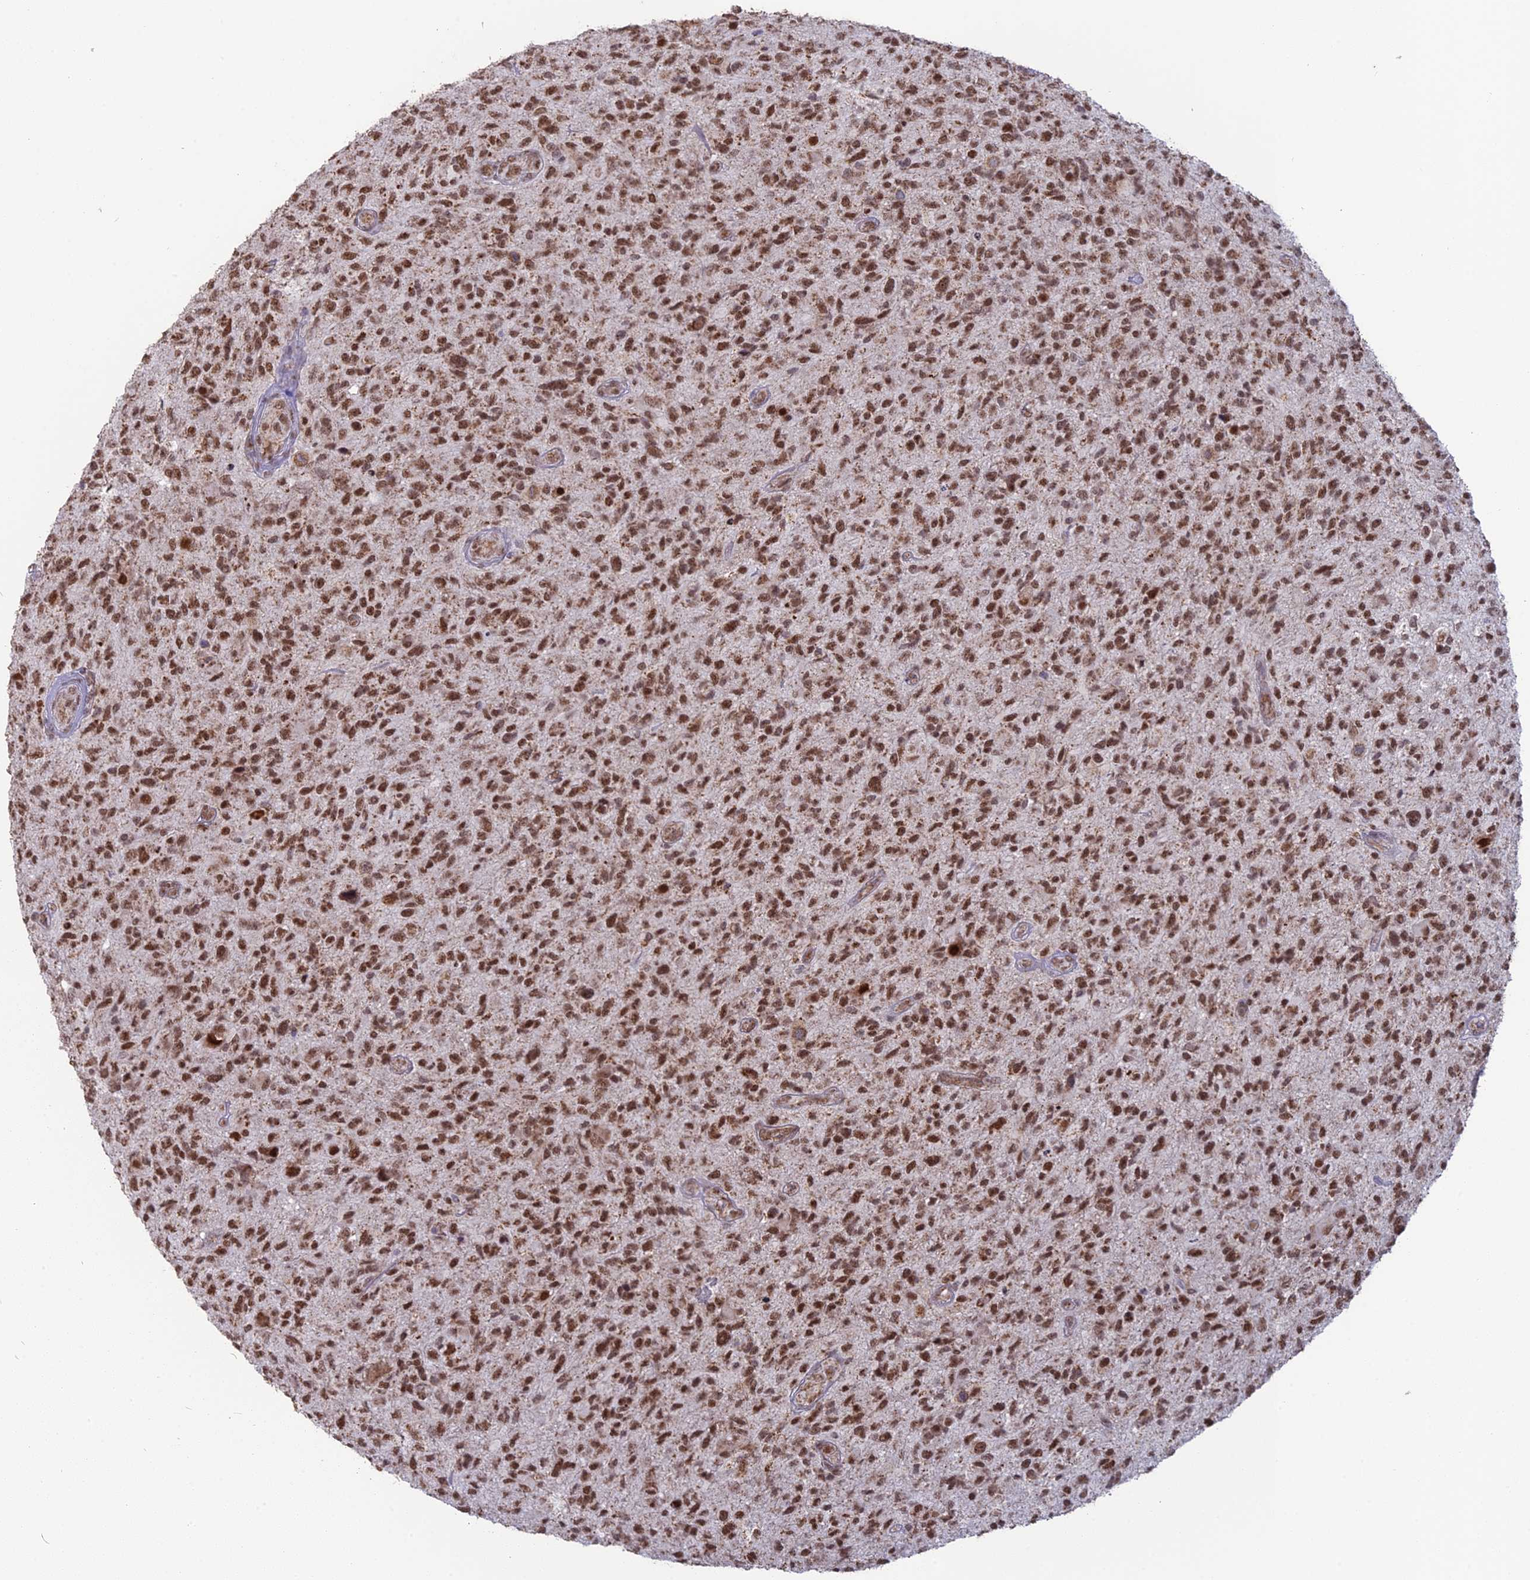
{"staining": {"intensity": "moderate", "quantity": ">75%", "location": "nuclear"}, "tissue": "glioma", "cell_type": "Tumor cells", "image_type": "cancer", "snomed": [{"axis": "morphology", "description": "Glioma, malignant, High grade"}, {"axis": "topography", "description": "Brain"}], "caption": "Glioma stained with a protein marker exhibits moderate staining in tumor cells.", "gene": "ARHGAP40", "patient": {"sex": "male", "age": 47}}